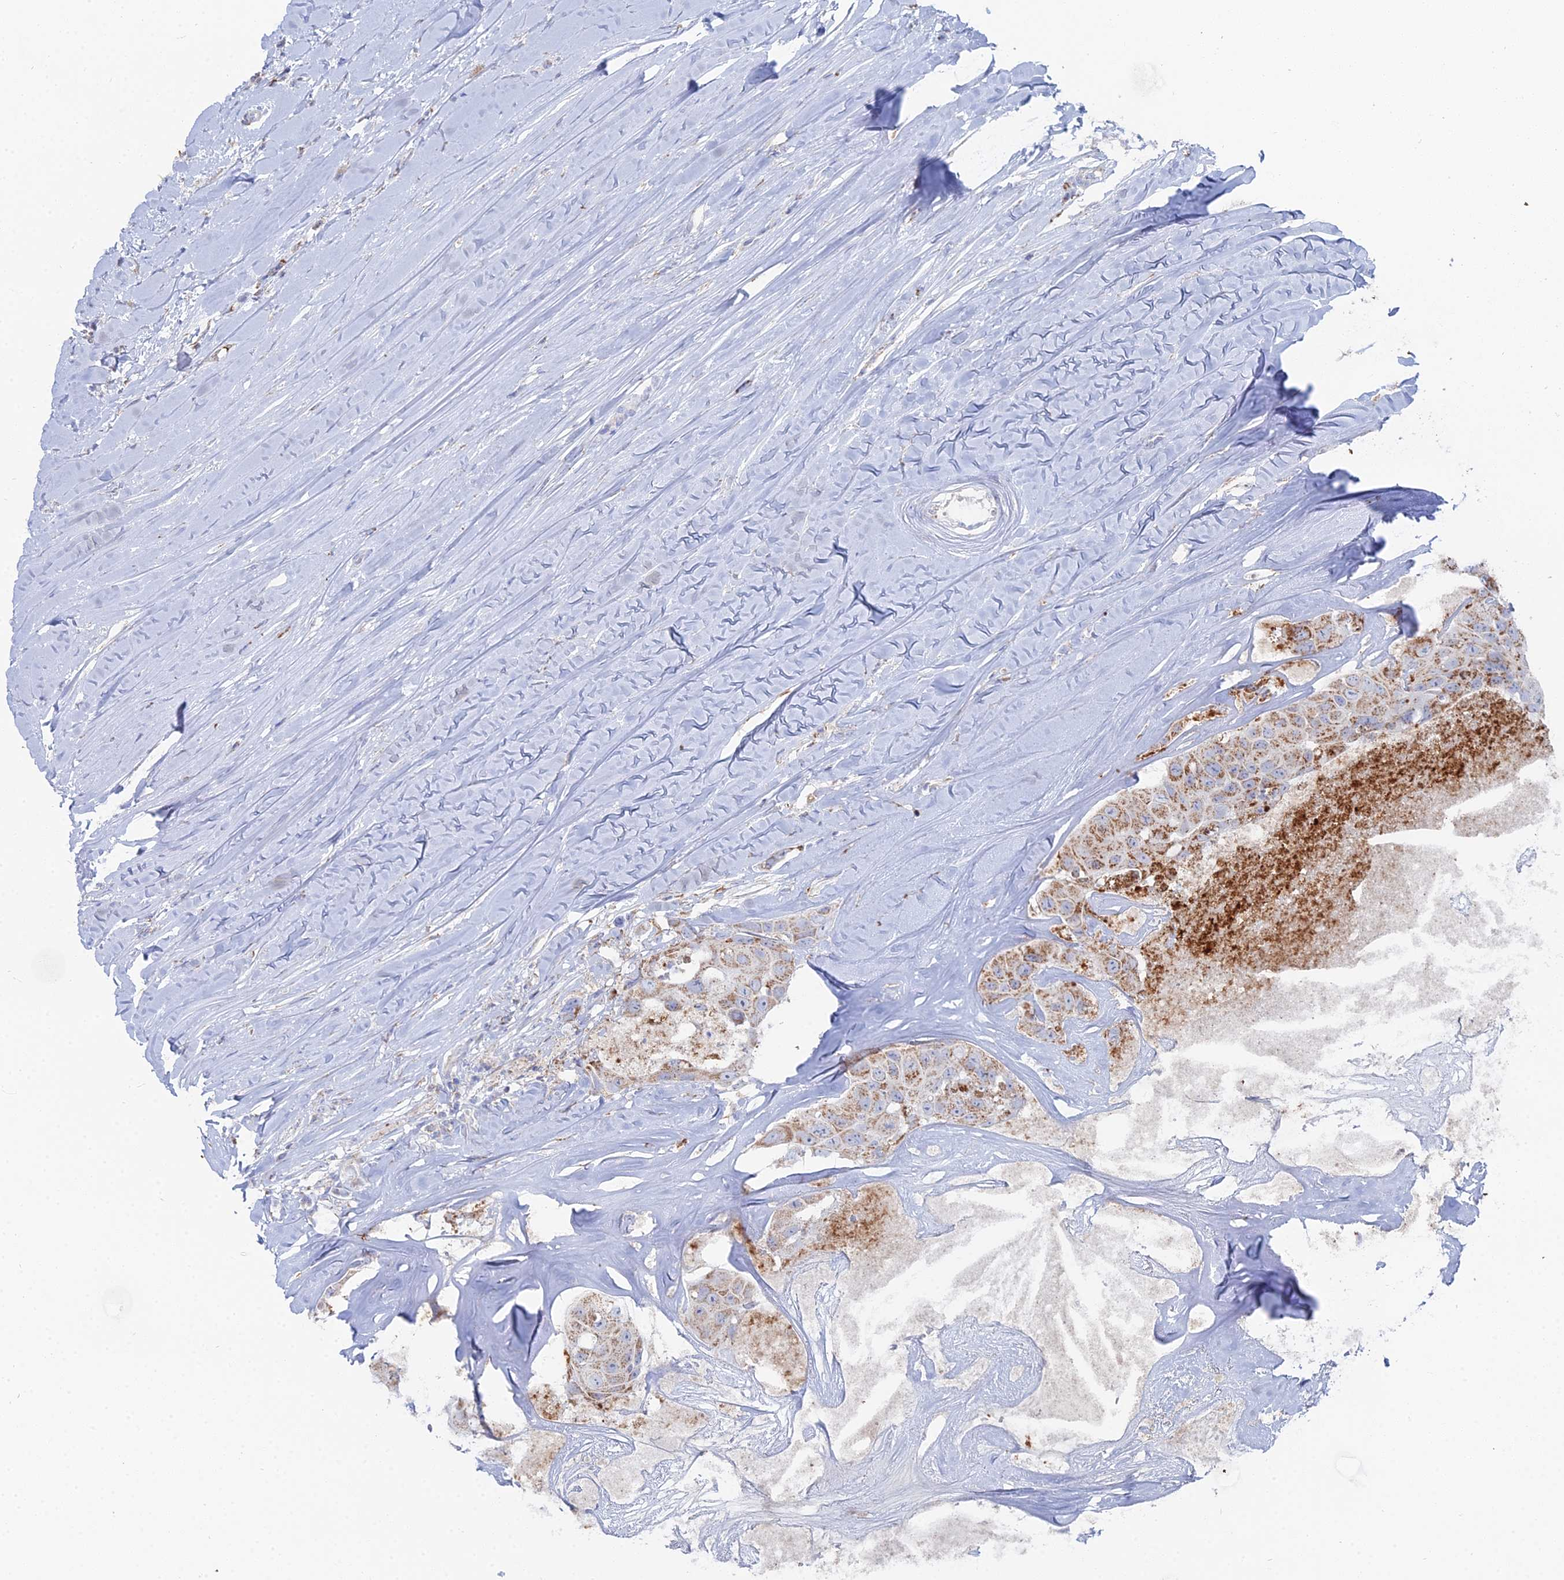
{"staining": {"intensity": "strong", "quantity": ">75%", "location": "cytoplasmic/membranous"}, "tissue": "head and neck cancer", "cell_type": "Tumor cells", "image_type": "cancer", "snomed": [{"axis": "morphology", "description": "Adenocarcinoma, NOS"}, {"axis": "morphology", "description": "Adenocarcinoma, metastatic, NOS"}, {"axis": "topography", "description": "Head-Neck"}], "caption": "Immunohistochemistry (IHC) histopathology image of neoplastic tissue: head and neck cancer stained using immunohistochemistry (IHC) exhibits high levels of strong protein expression localized specifically in the cytoplasmic/membranous of tumor cells, appearing as a cytoplasmic/membranous brown color.", "gene": "MPC1", "patient": {"sex": "male", "age": 75}}